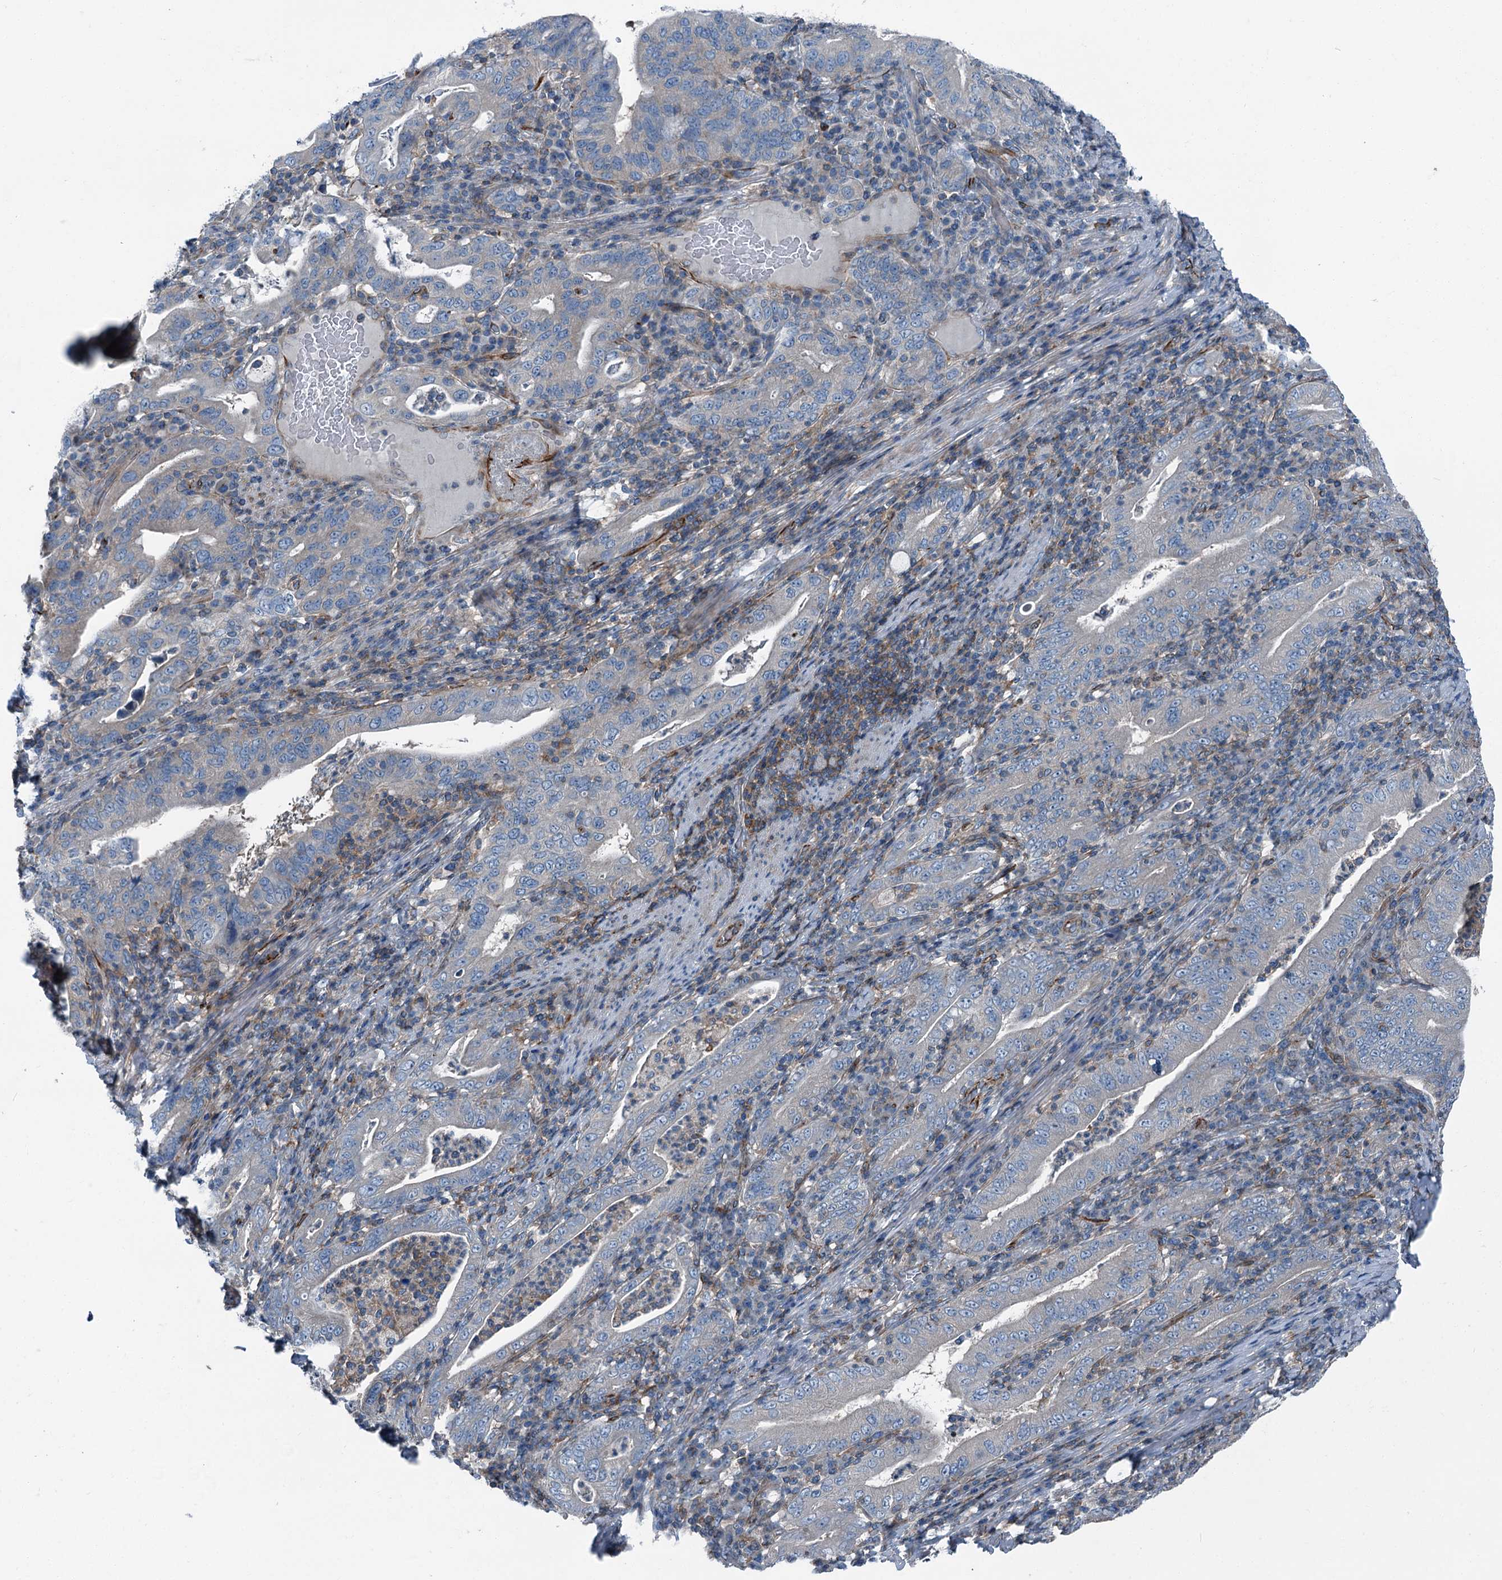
{"staining": {"intensity": "negative", "quantity": "none", "location": "none"}, "tissue": "stomach cancer", "cell_type": "Tumor cells", "image_type": "cancer", "snomed": [{"axis": "morphology", "description": "Normal tissue, NOS"}, {"axis": "morphology", "description": "Adenocarcinoma, NOS"}, {"axis": "topography", "description": "Esophagus"}, {"axis": "topography", "description": "Stomach, upper"}, {"axis": "topography", "description": "Peripheral nerve tissue"}], "caption": "DAB (3,3'-diaminobenzidine) immunohistochemical staining of human stomach cancer (adenocarcinoma) displays no significant staining in tumor cells. (Stains: DAB (3,3'-diaminobenzidine) IHC with hematoxylin counter stain, Microscopy: brightfield microscopy at high magnification).", "gene": "AXL", "patient": {"sex": "male", "age": 62}}